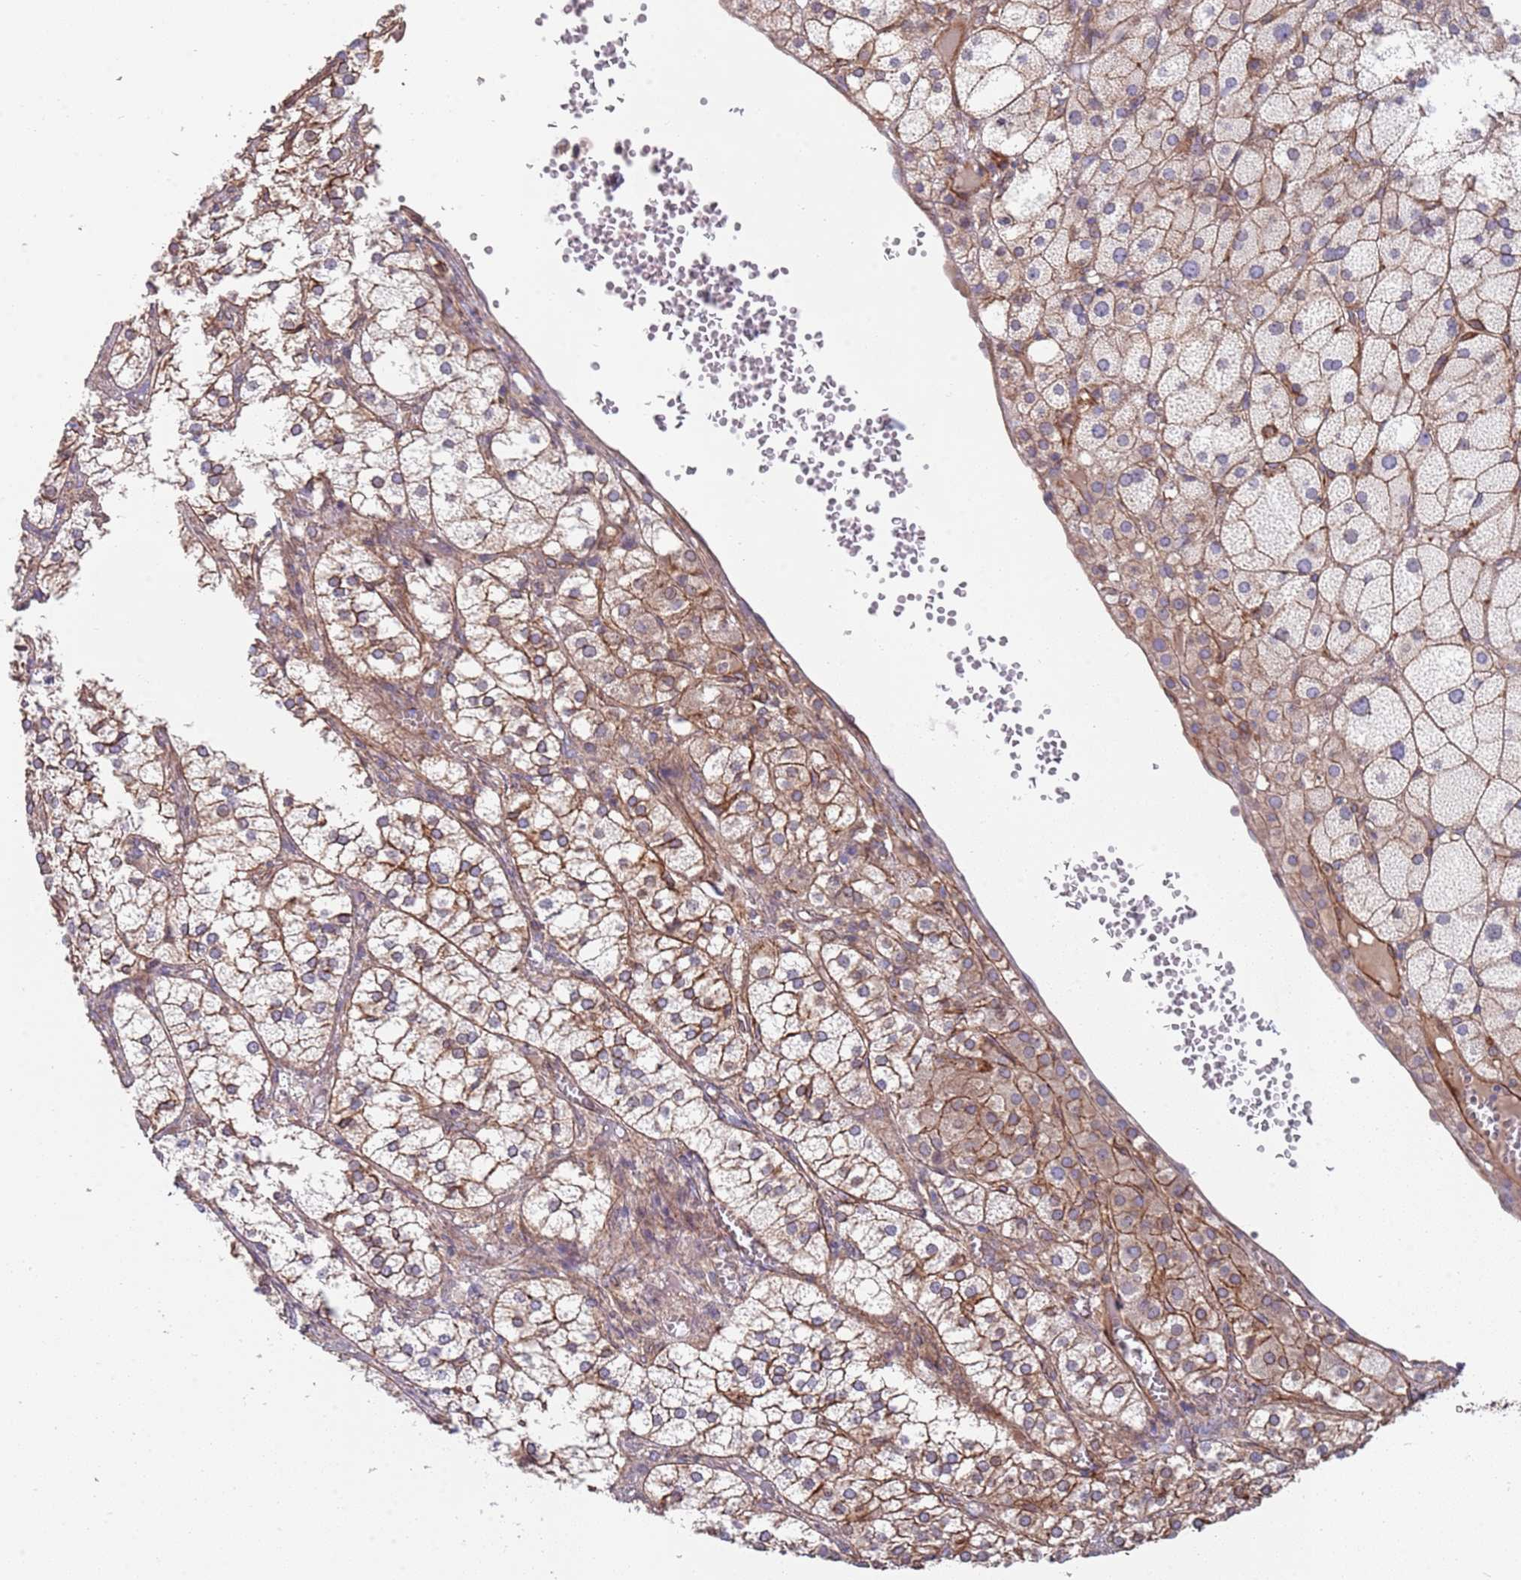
{"staining": {"intensity": "moderate", "quantity": ">75%", "location": "cytoplasmic/membranous"}, "tissue": "adrenal gland", "cell_type": "Glandular cells", "image_type": "normal", "snomed": [{"axis": "morphology", "description": "Normal tissue, NOS"}, {"axis": "topography", "description": "Adrenal gland"}], "caption": "A brown stain shows moderate cytoplasmic/membranous expression of a protein in glandular cells of unremarkable adrenal gland. The protein of interest is stained brown, and the nuclei are stained in blue (DAB IHC with brightfield microscopy, high magnification).", "gene": "JAKMIP2", "patient": {"sex": "female", "age": 61}}